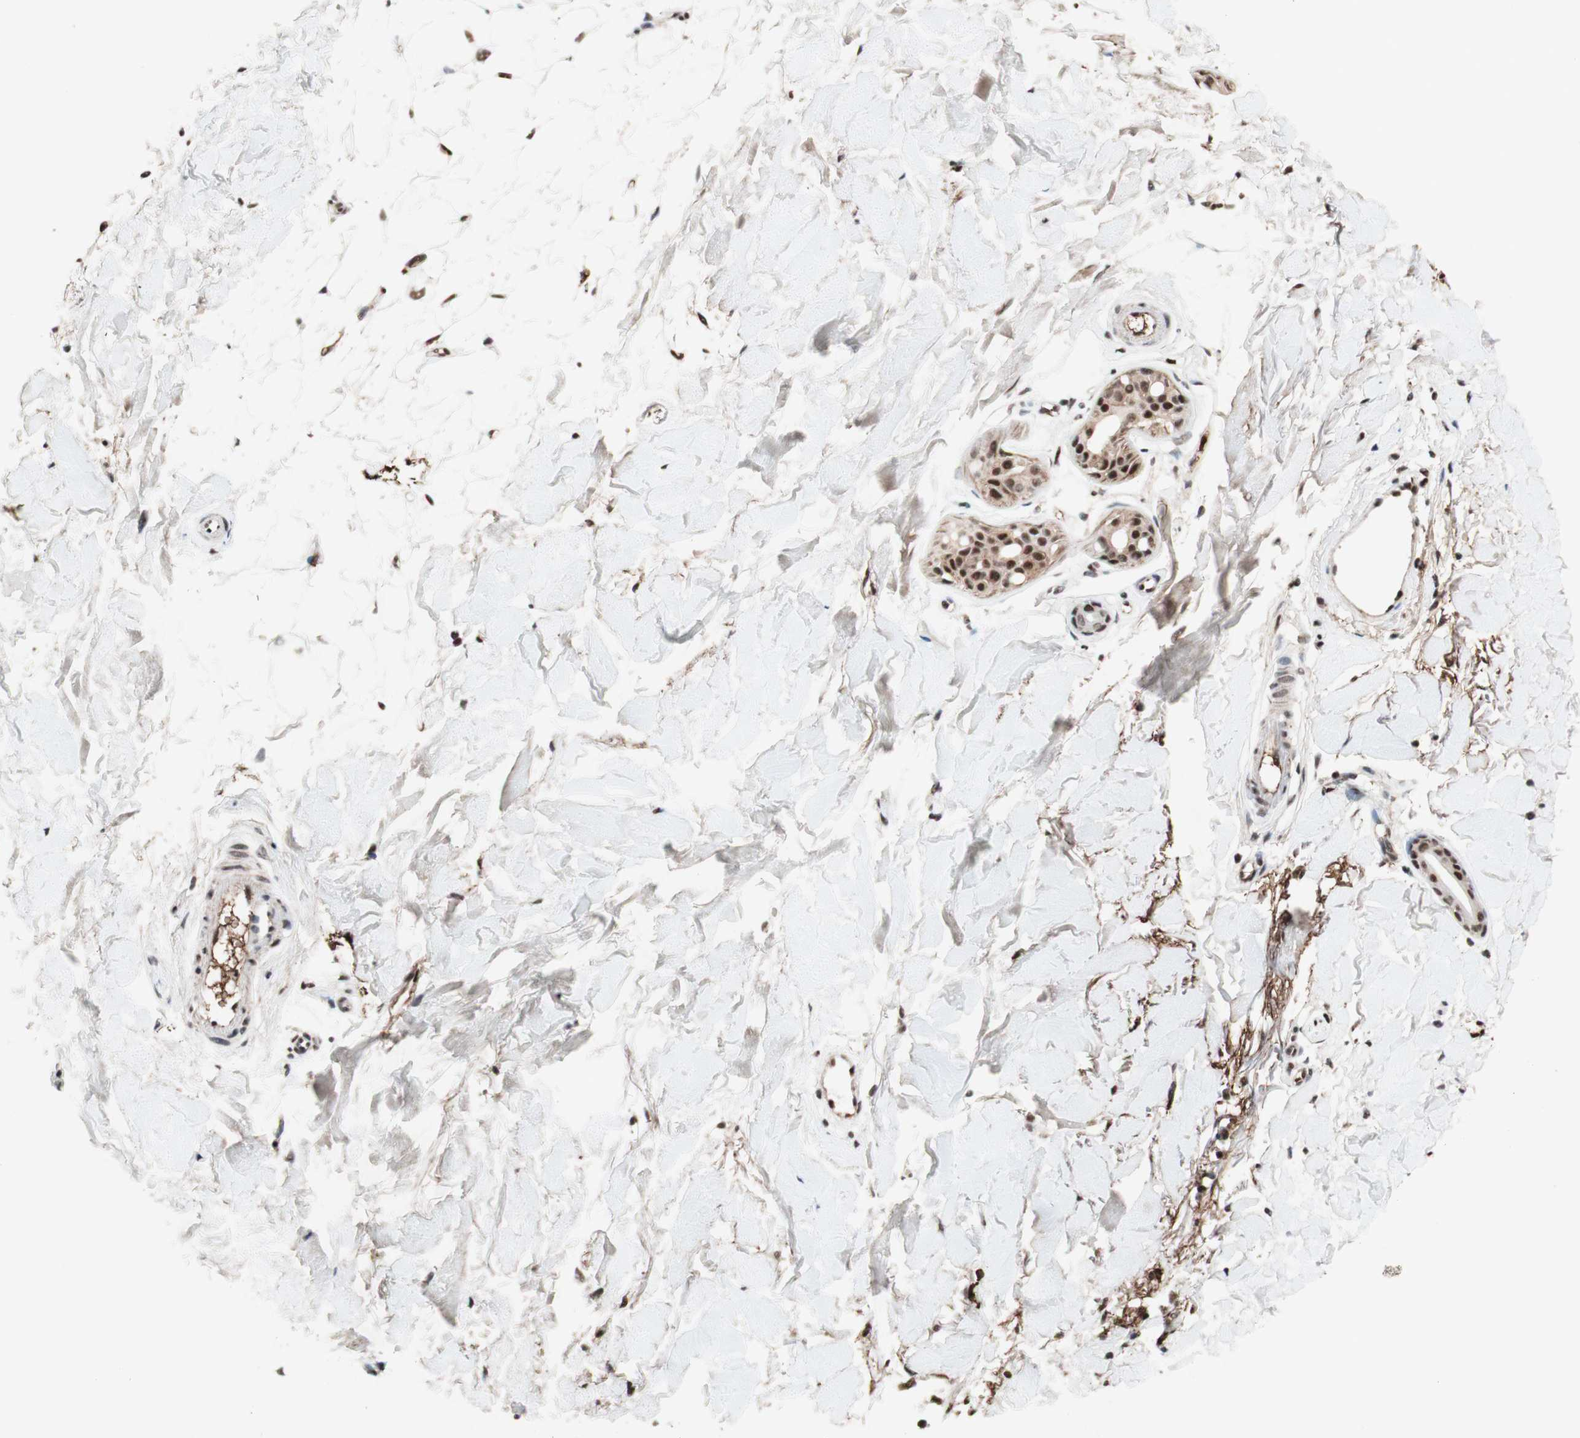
{"staining": {"intensity": "moderate", "quantity": ">75%", "location": "nuclear"}, "tissue": "skin cancer", "cell_type": "Tumor cells", "image_type": "cancer", "snomed": [{"axis": "morphology", "description": "Basal cell carcinoma"}, {"axis": "topography", "description": "Skin"}], "caption": "Skin cancer stained for a protein reveals moderate nuclear positivity in tumor cells.", "gene": "TLE1", "patient": {"sex": "female", "age": 58}}